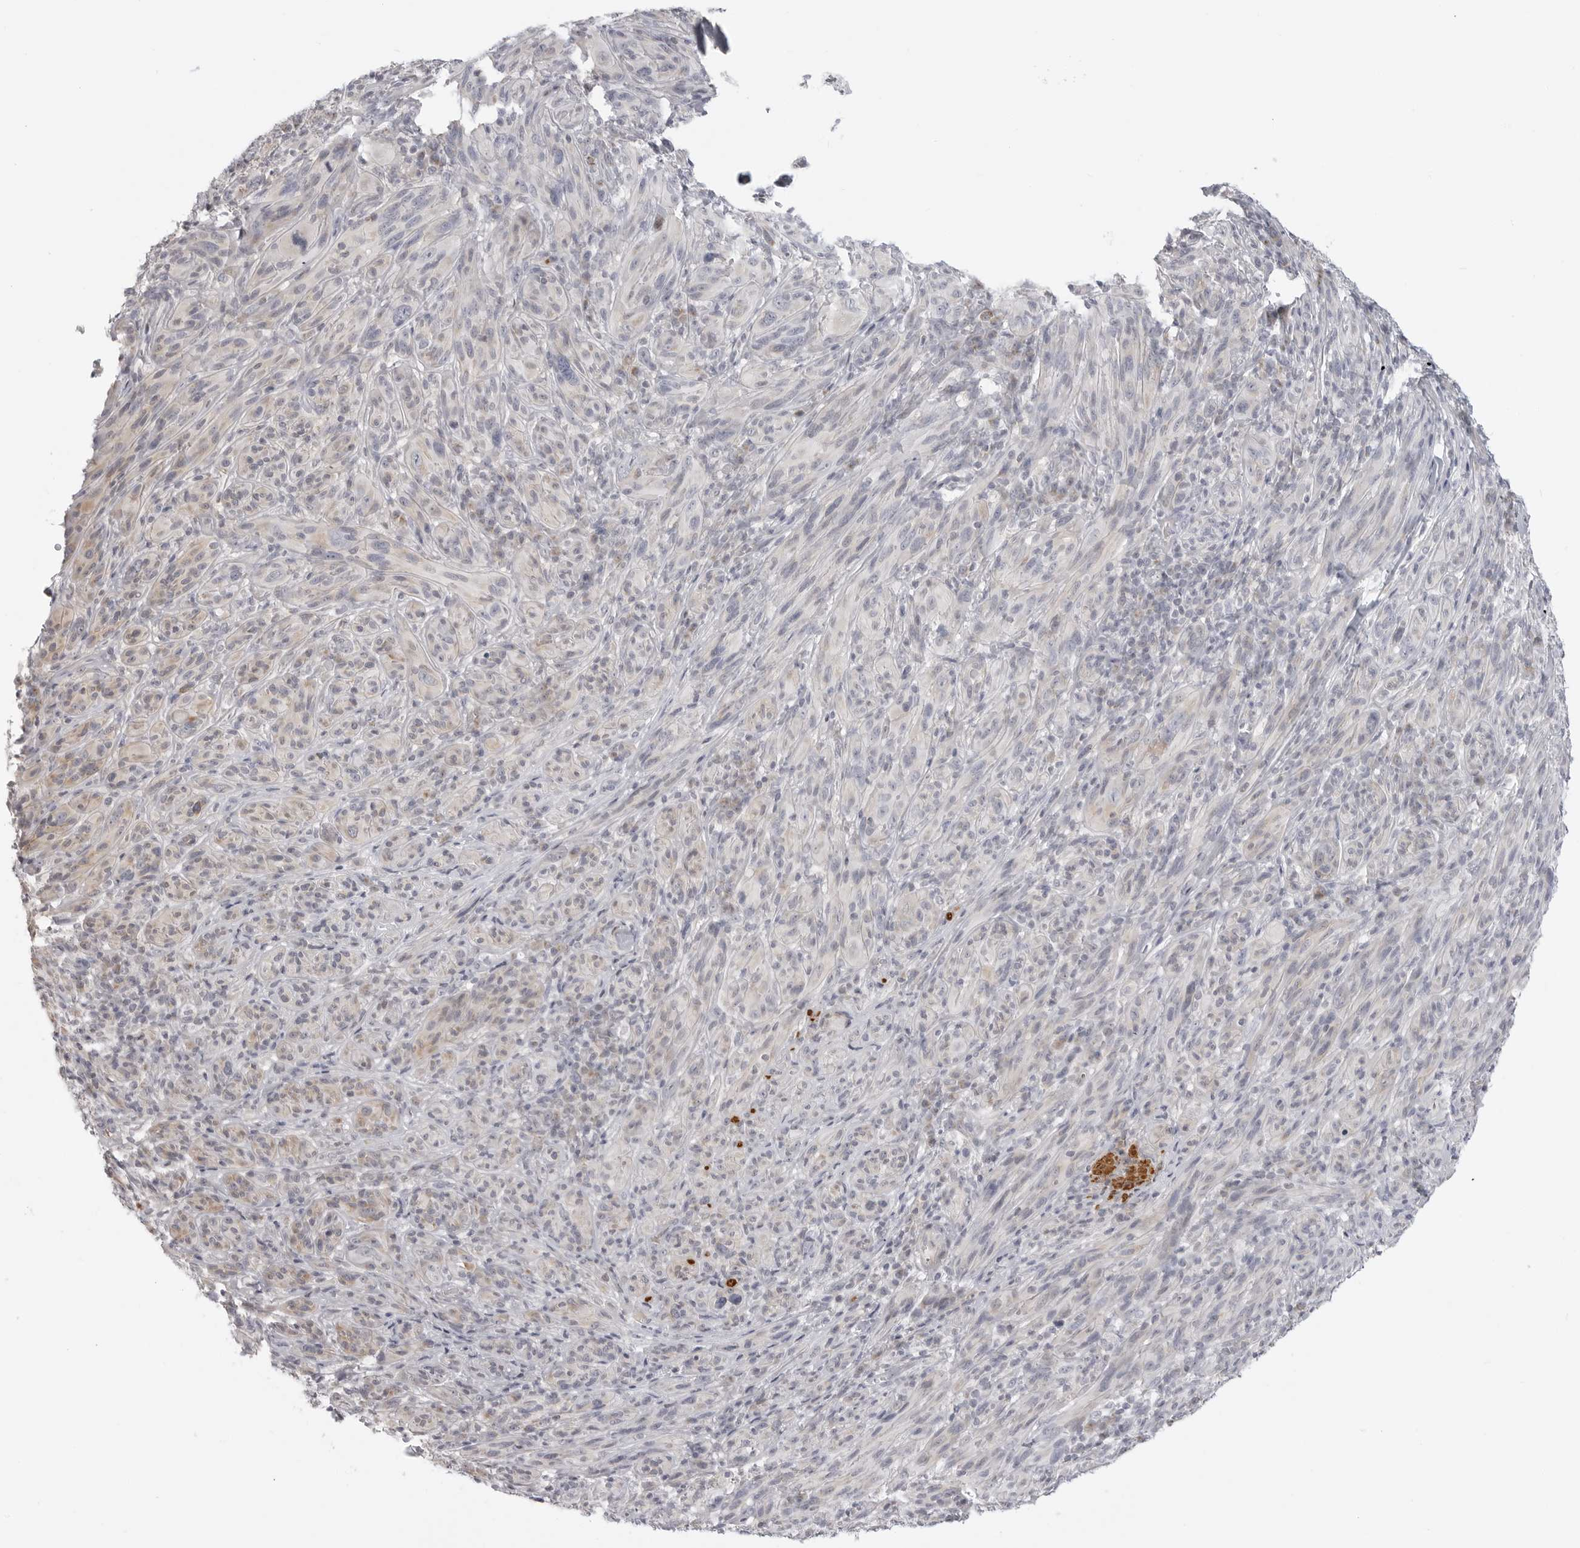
{"staining": {"intensity": "negative", "quantity": "none", "location": "none"}, "tissue": "melanoma", "cell_type": "Tumor cells", "image_type": "cancer", "snomed": [{"axis": "morphology", "description": "Malignant melanoma, NOS"}, {"axis": "topography", "description": "Skin of head"}], "caption": "Immunohistochemistry (IHC) of human melanoma displays no staining in tumor cells. Brightfield microscopy of immunohistochemistry stained with DAB (brown) and hematoxylin (blue), captured at high magnification.", "gene": "MAP7D1", "patient": {"sex": "male", "age": 96}}